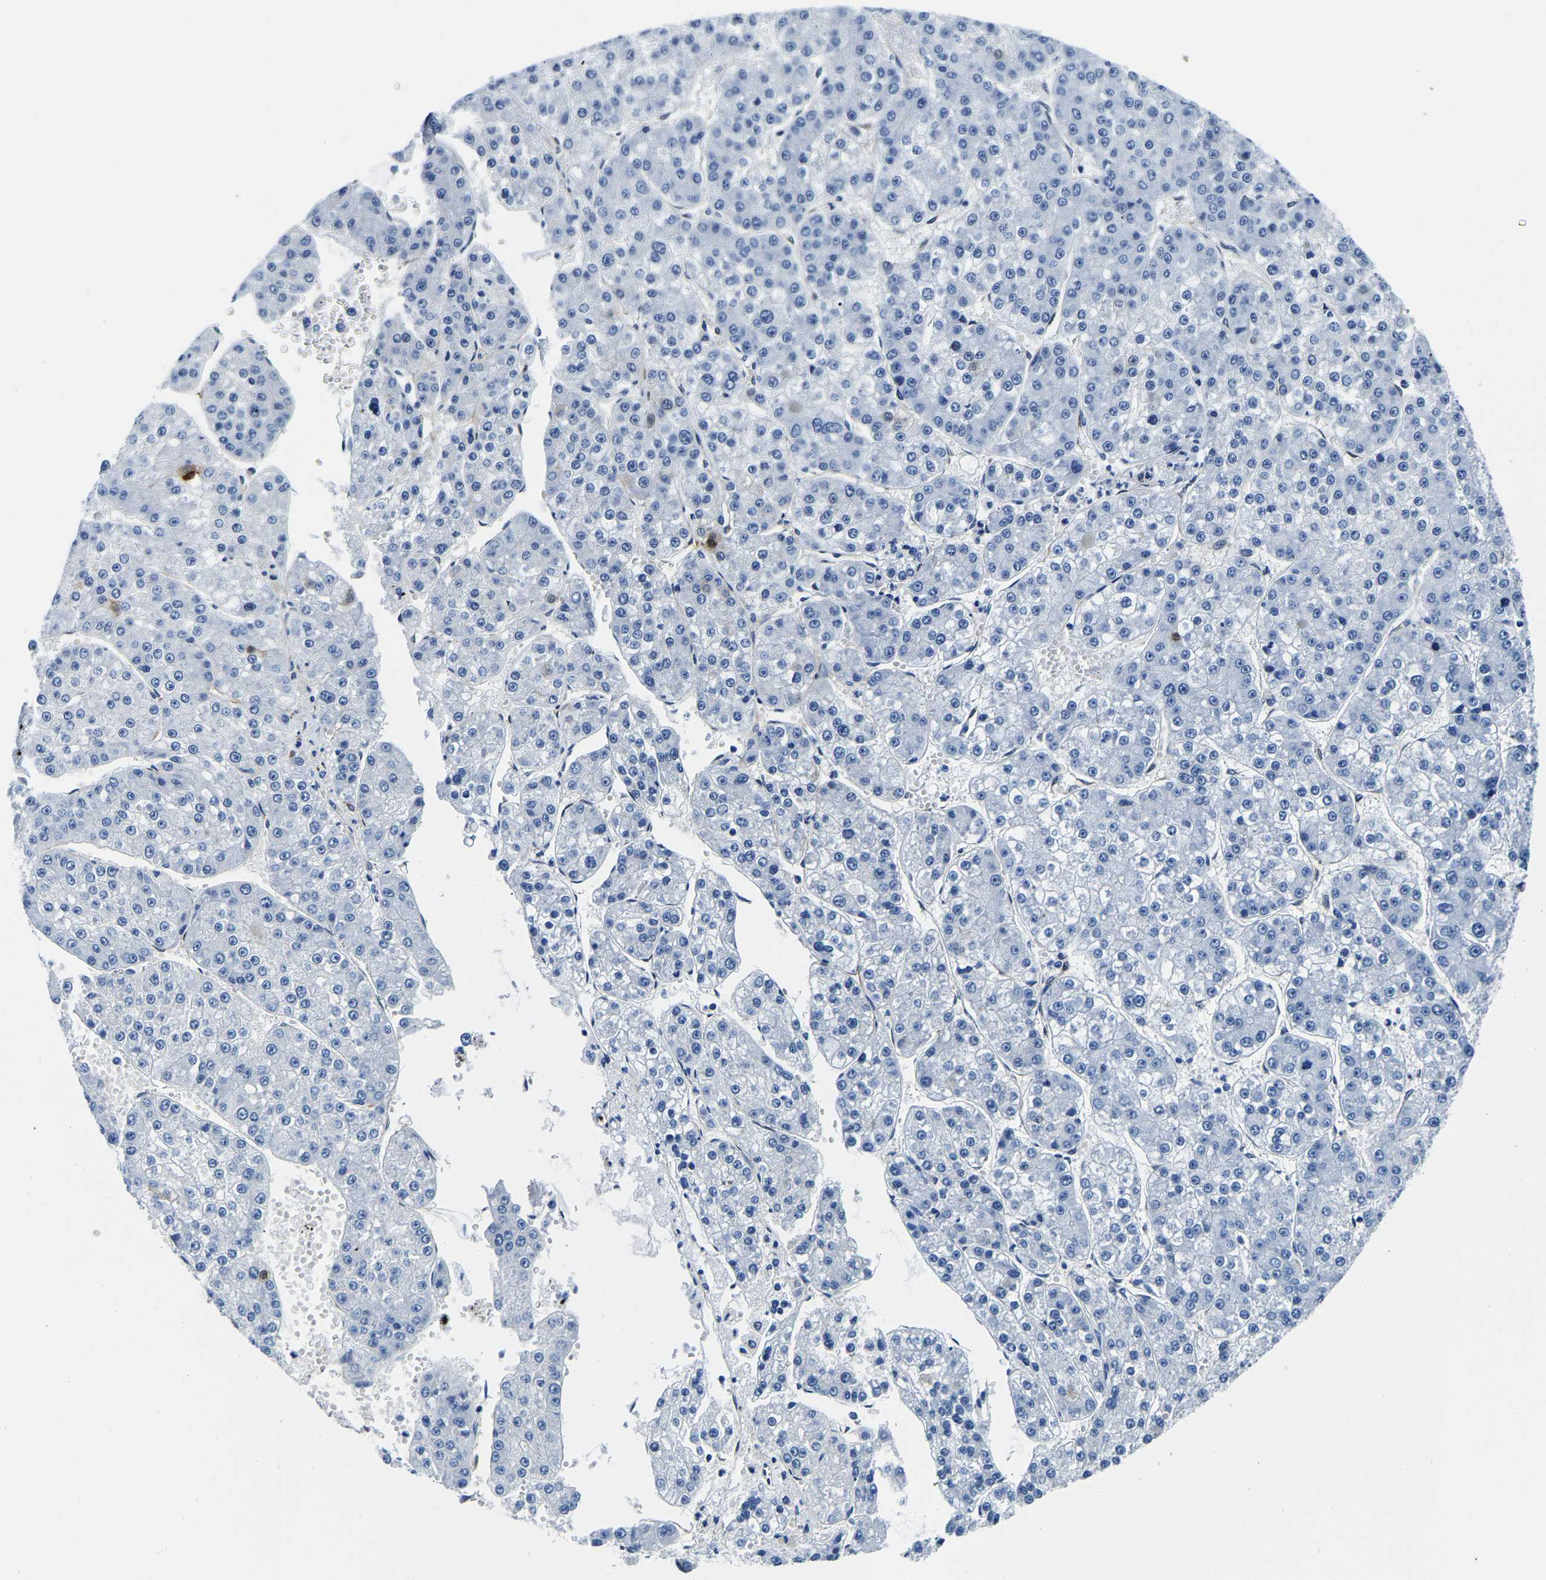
{"staining": {"intensity": "negative", "quantity": "none", "location": "none"}, "tissue": "liver cancer", "cell_type": "Tumor cells", "image_type": "cancer", "snomed": [{"axis": "morphology", "description": "Carcinoma, Hepatocellular, NOS"}, {"axis": "topography", "description": "Liver"}], "caption": "DAB (3,3'-diaminobenzidine) immunohistochemical staining of human liver cancer (hepatocellular carcinoma) shows no significant staining in tumor cells.", "gene": "S100A13", "patient": {"sex": "female", "age": 73}}